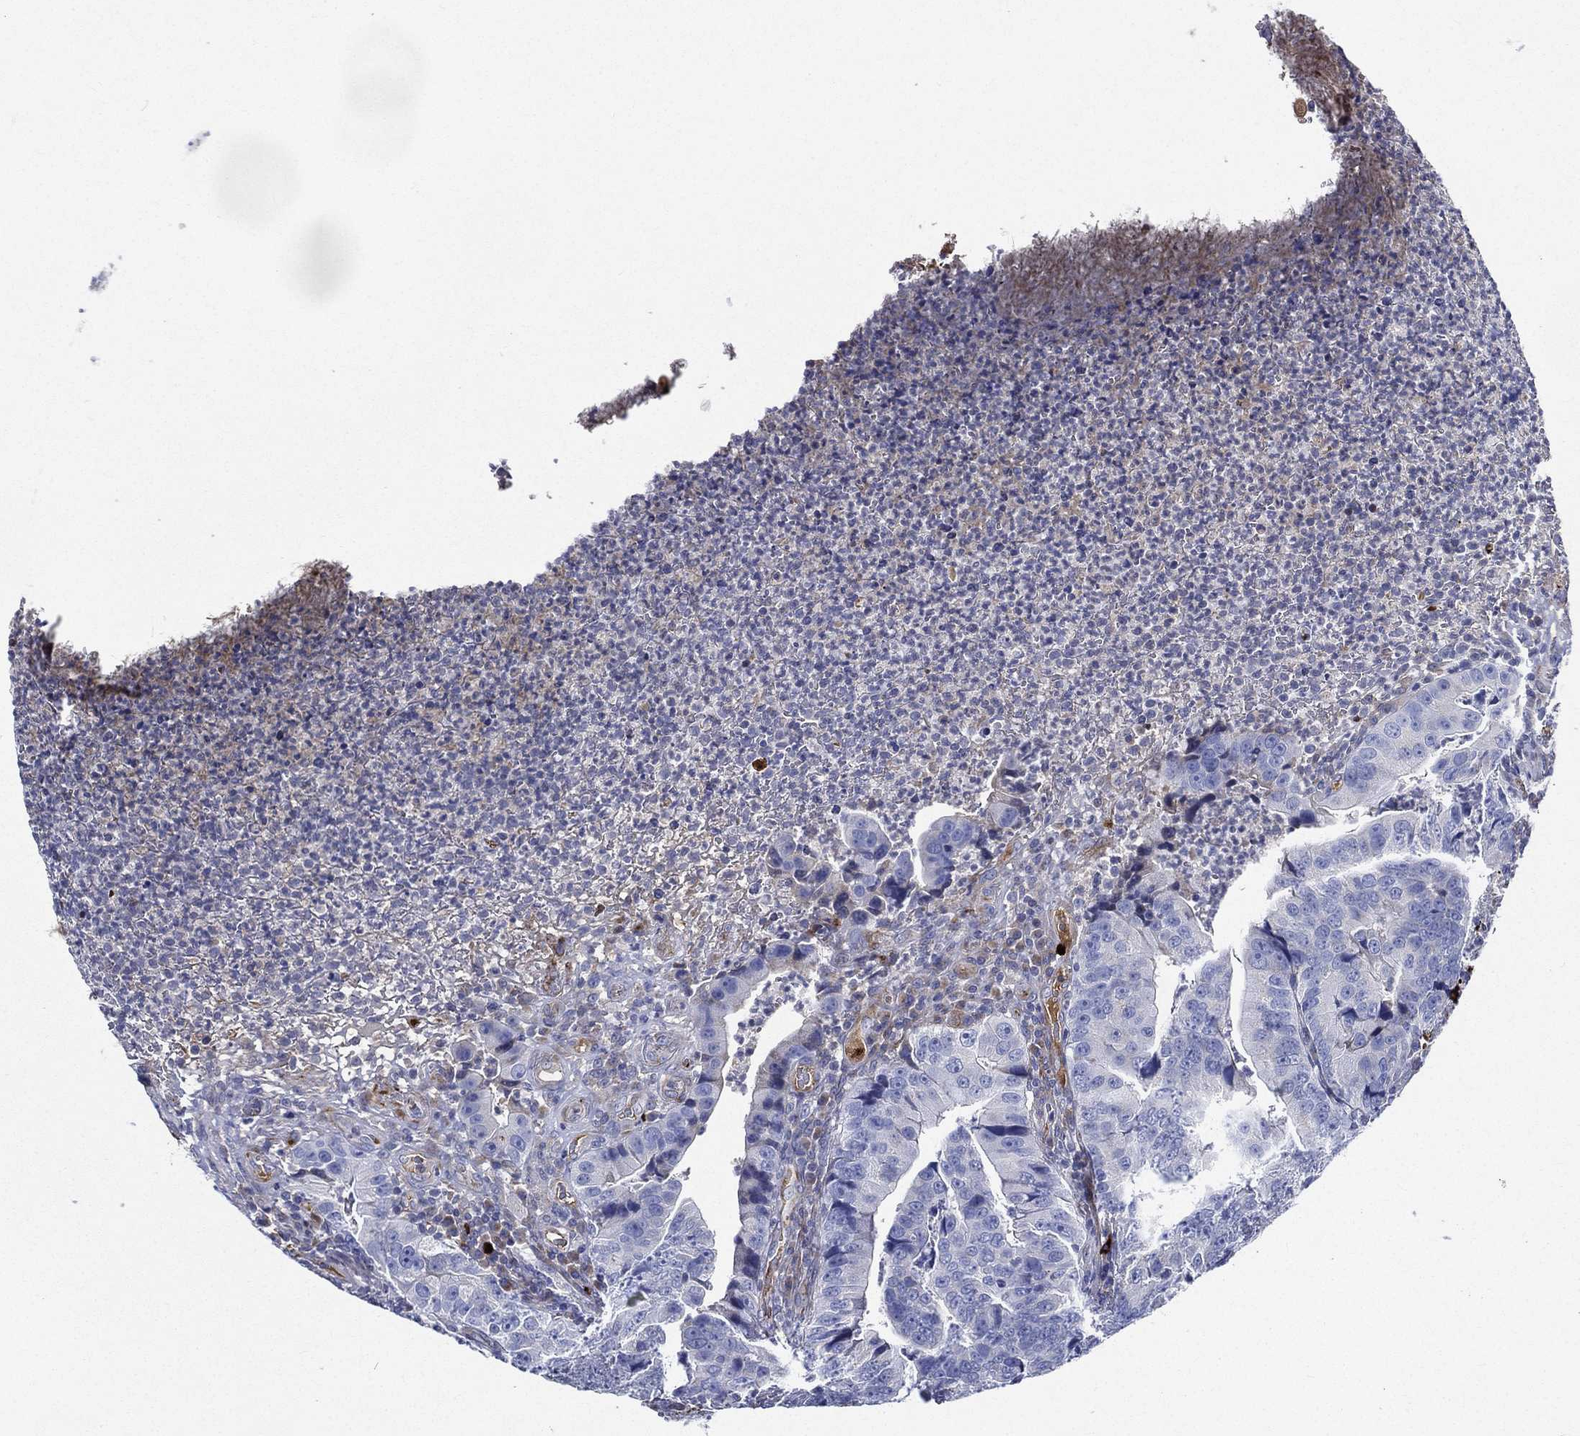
{"staining": {"intensity": "negative", "quantity": "none", "location": "none"}, "tissue": "colorectal cancer", "cell_type": "Tumor cells", "image_type": "cancer", "snomed": [{"axis": "morphology", "description": "Adenocarcinoma, NOS"}, {"axis": "topography", "description": "Colon"}], "caption": "Adenocarcinoma (colorectal) was stained to show a protein in brown. There is no significant expression in tumor cells.", "gene": "TMPRSS11D", "patient": {"sex": "female", "age": 72}}